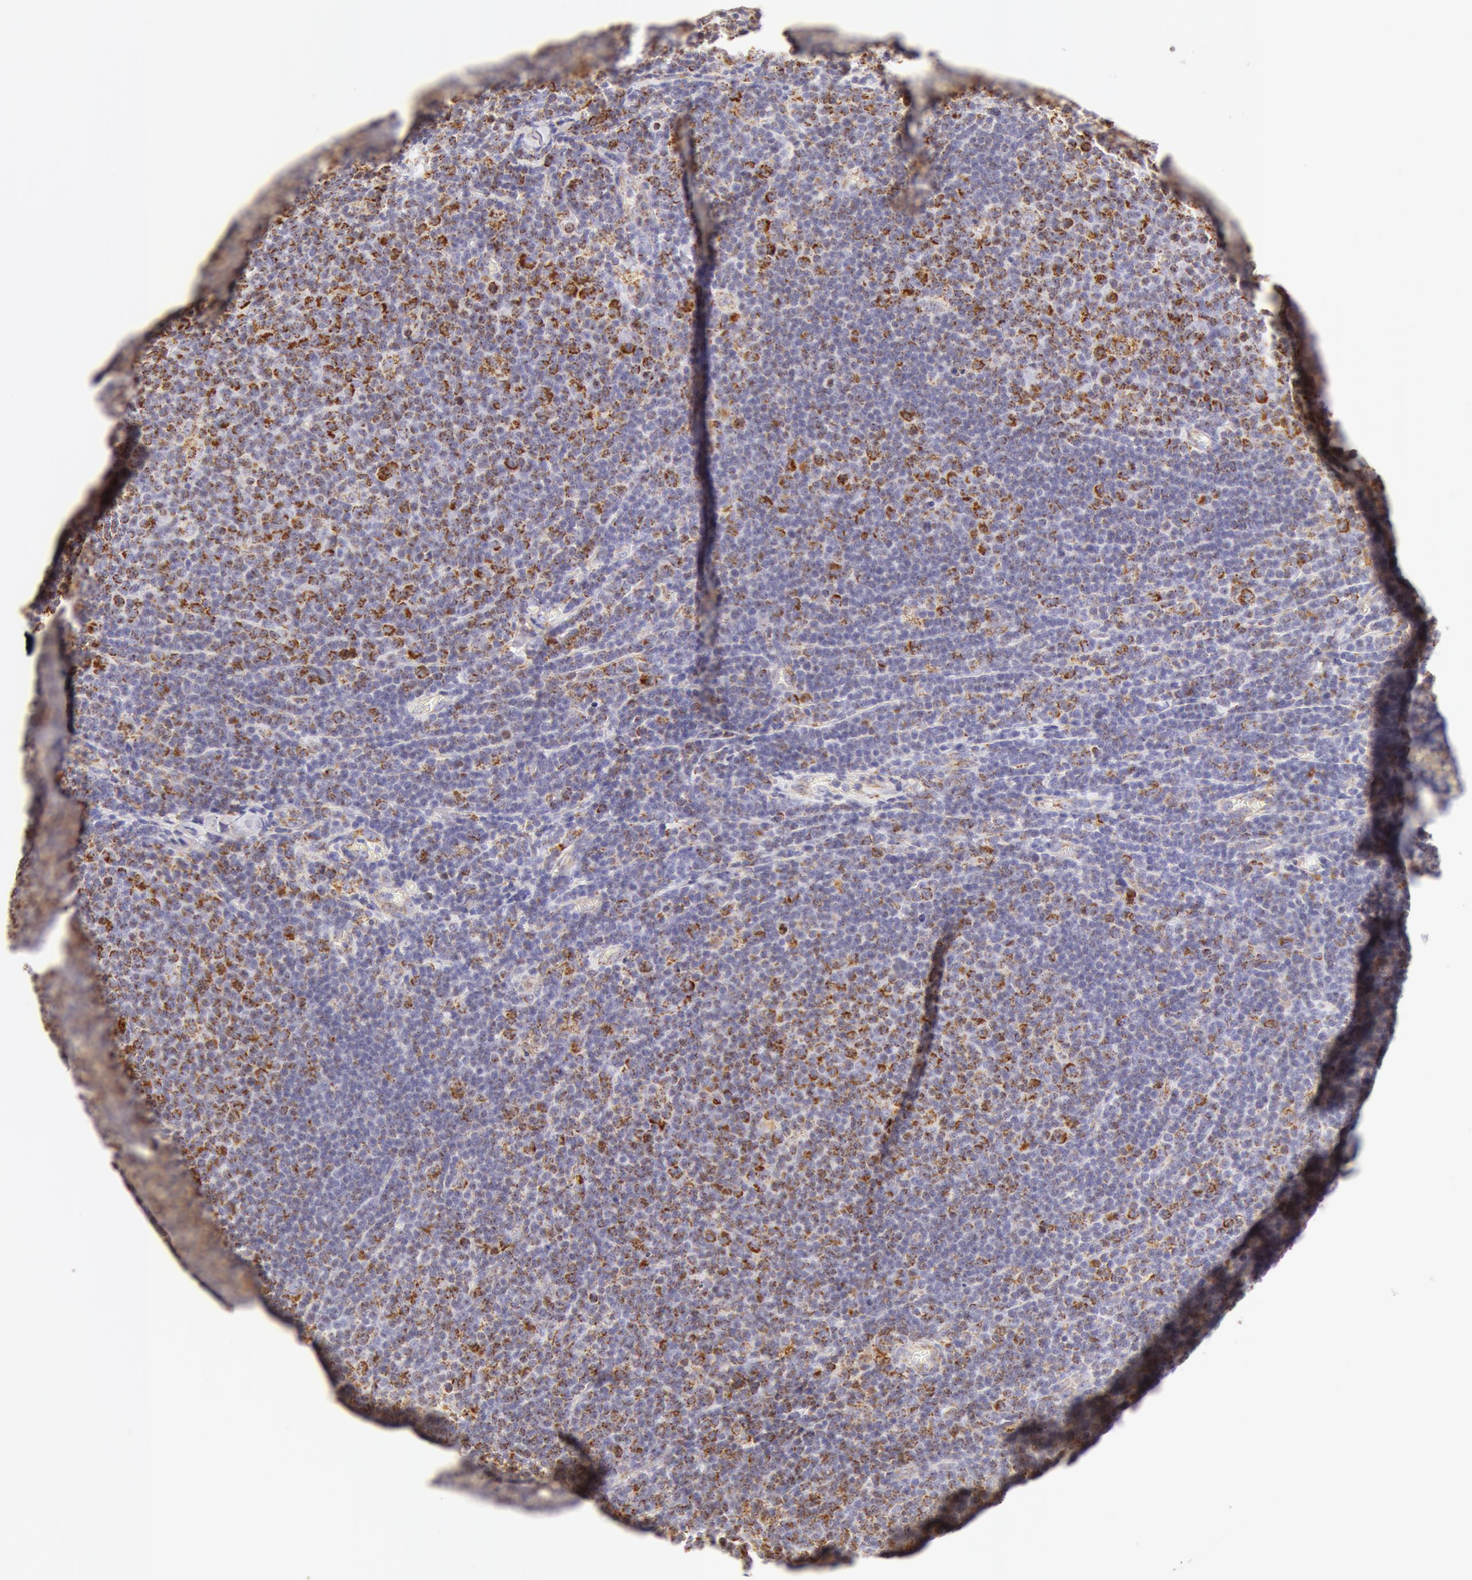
{"staining": {"intensity": "moderate", "quantity": ">75%", "location": "cytoplasmic/membranous"}, "tissue": "lymphoma", "cell_type": "Tumor cells", "image_type": "cancer", "snomed": [{"axis": "morphology", "description": "Malignant lymphoma, non-Hodgkin's type, Low grade"}, {"axis": "topography", "description": "Lymph node"}], "caption": "The histopathology image exhibits immunohistochemical staining of lymphoma. There is moderate cytoplasmic/membranous expression is seen in about >75% of tumor cells. The protein is shown in brown color, while the nuclei are stained blue.", "gene": "ATP5F1B", "patient": {"sex": "male", "age": 74}}